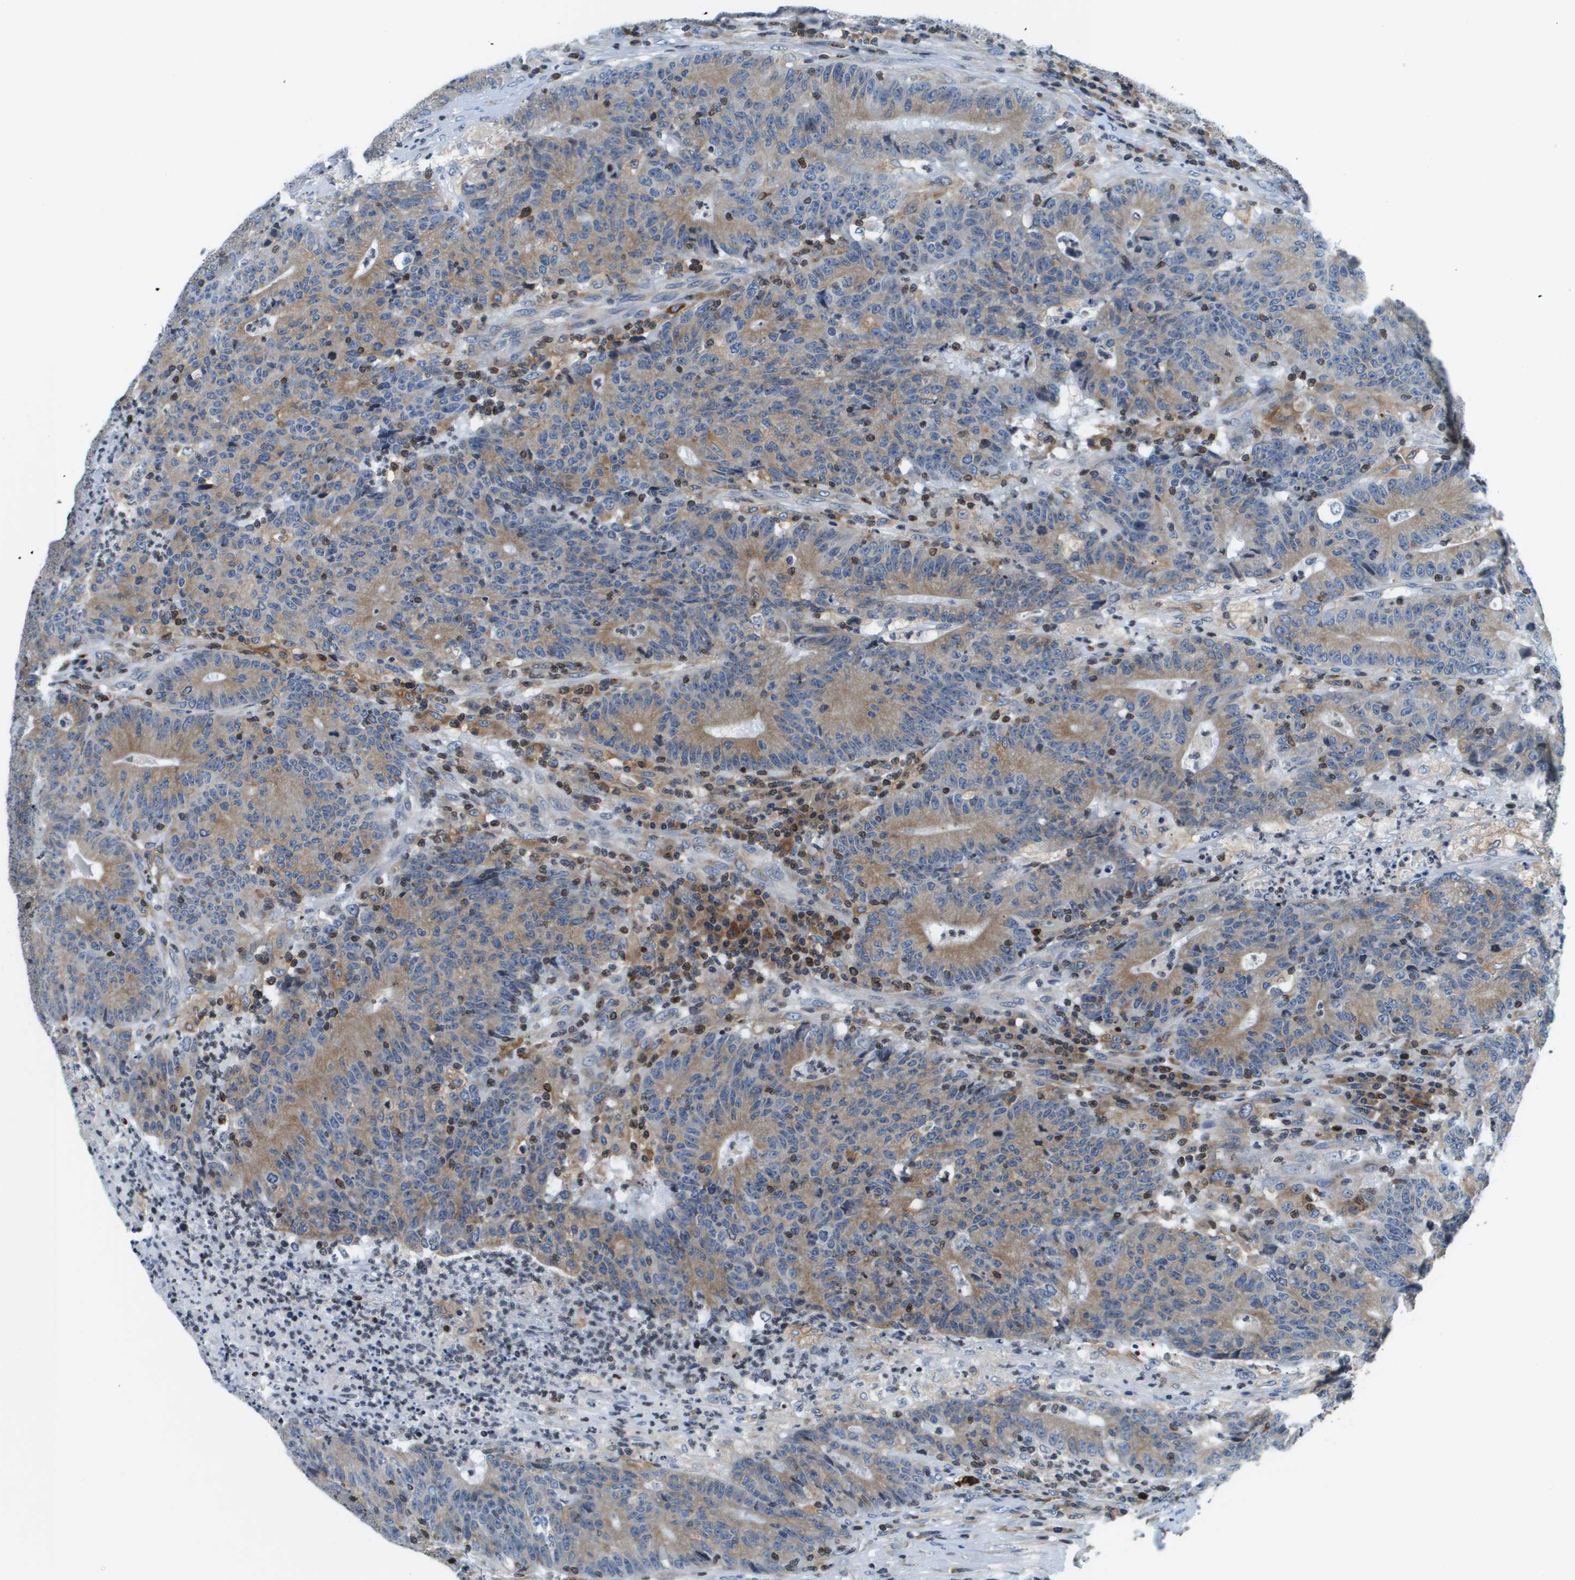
{"staining": {"intensity": "moderate", "quantity": "25%-75%", "location": "cytoplasmic/membranous"}, "tissue": "colorectal cancer", "cell_type": "Tumor cells", "image_type": "cancer", "snomed": [{"axis": "morphology", "description": "Normal tissue, NOS"}, {"axis": "morphology", "description": "Adenocarcinoma, NOS"}, {"axis": "topography", "description": "Colon"}], "caption": "The histopathology image reveals a brown stain indicating the presence of a protein in the cytoplasmic/membranous of tumor cells in colorectal cancer.", "gene": "ESYT1", "patient": {"sex": "female", "age": 75}}